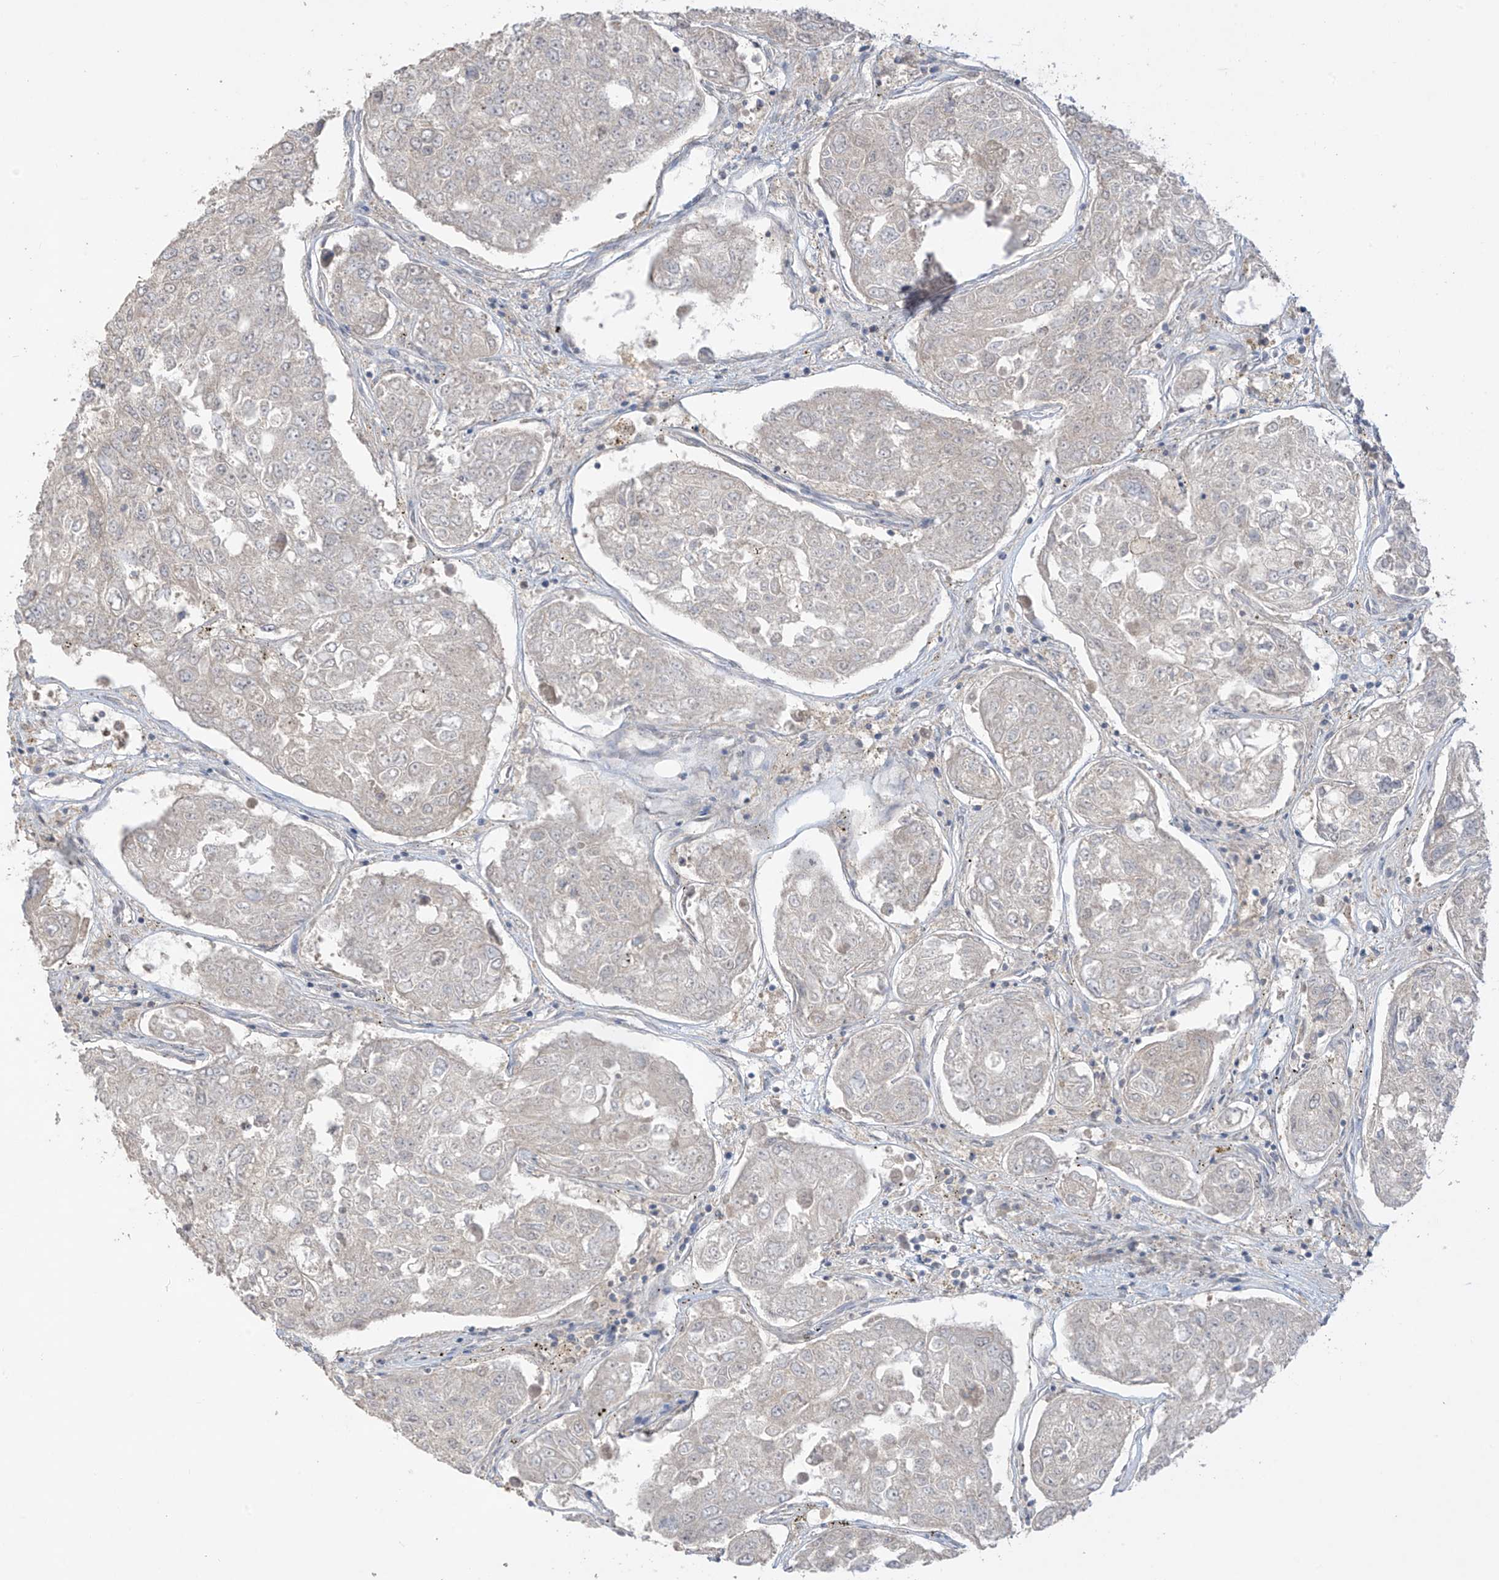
{"staining": {"intensity": "negative", "quantity": "none", "location": "none"}, "tissue": "urothelial cancer", "cell_type": "Tumor cells", "image_type": "cancer", "snomed": [{"axis": "morphology", "description": "Urothelial carcinoma, High grade"}, {"axis": "topography", "description": "Lymph node"}, {"axis": "topography", "description": "Urinary bladder"}], "caption": "IHC of human urothelial cancer shows no expression in tumor cells.", "gene": "ANGEL2", "patient": {"sex": "male", "age": 51}}